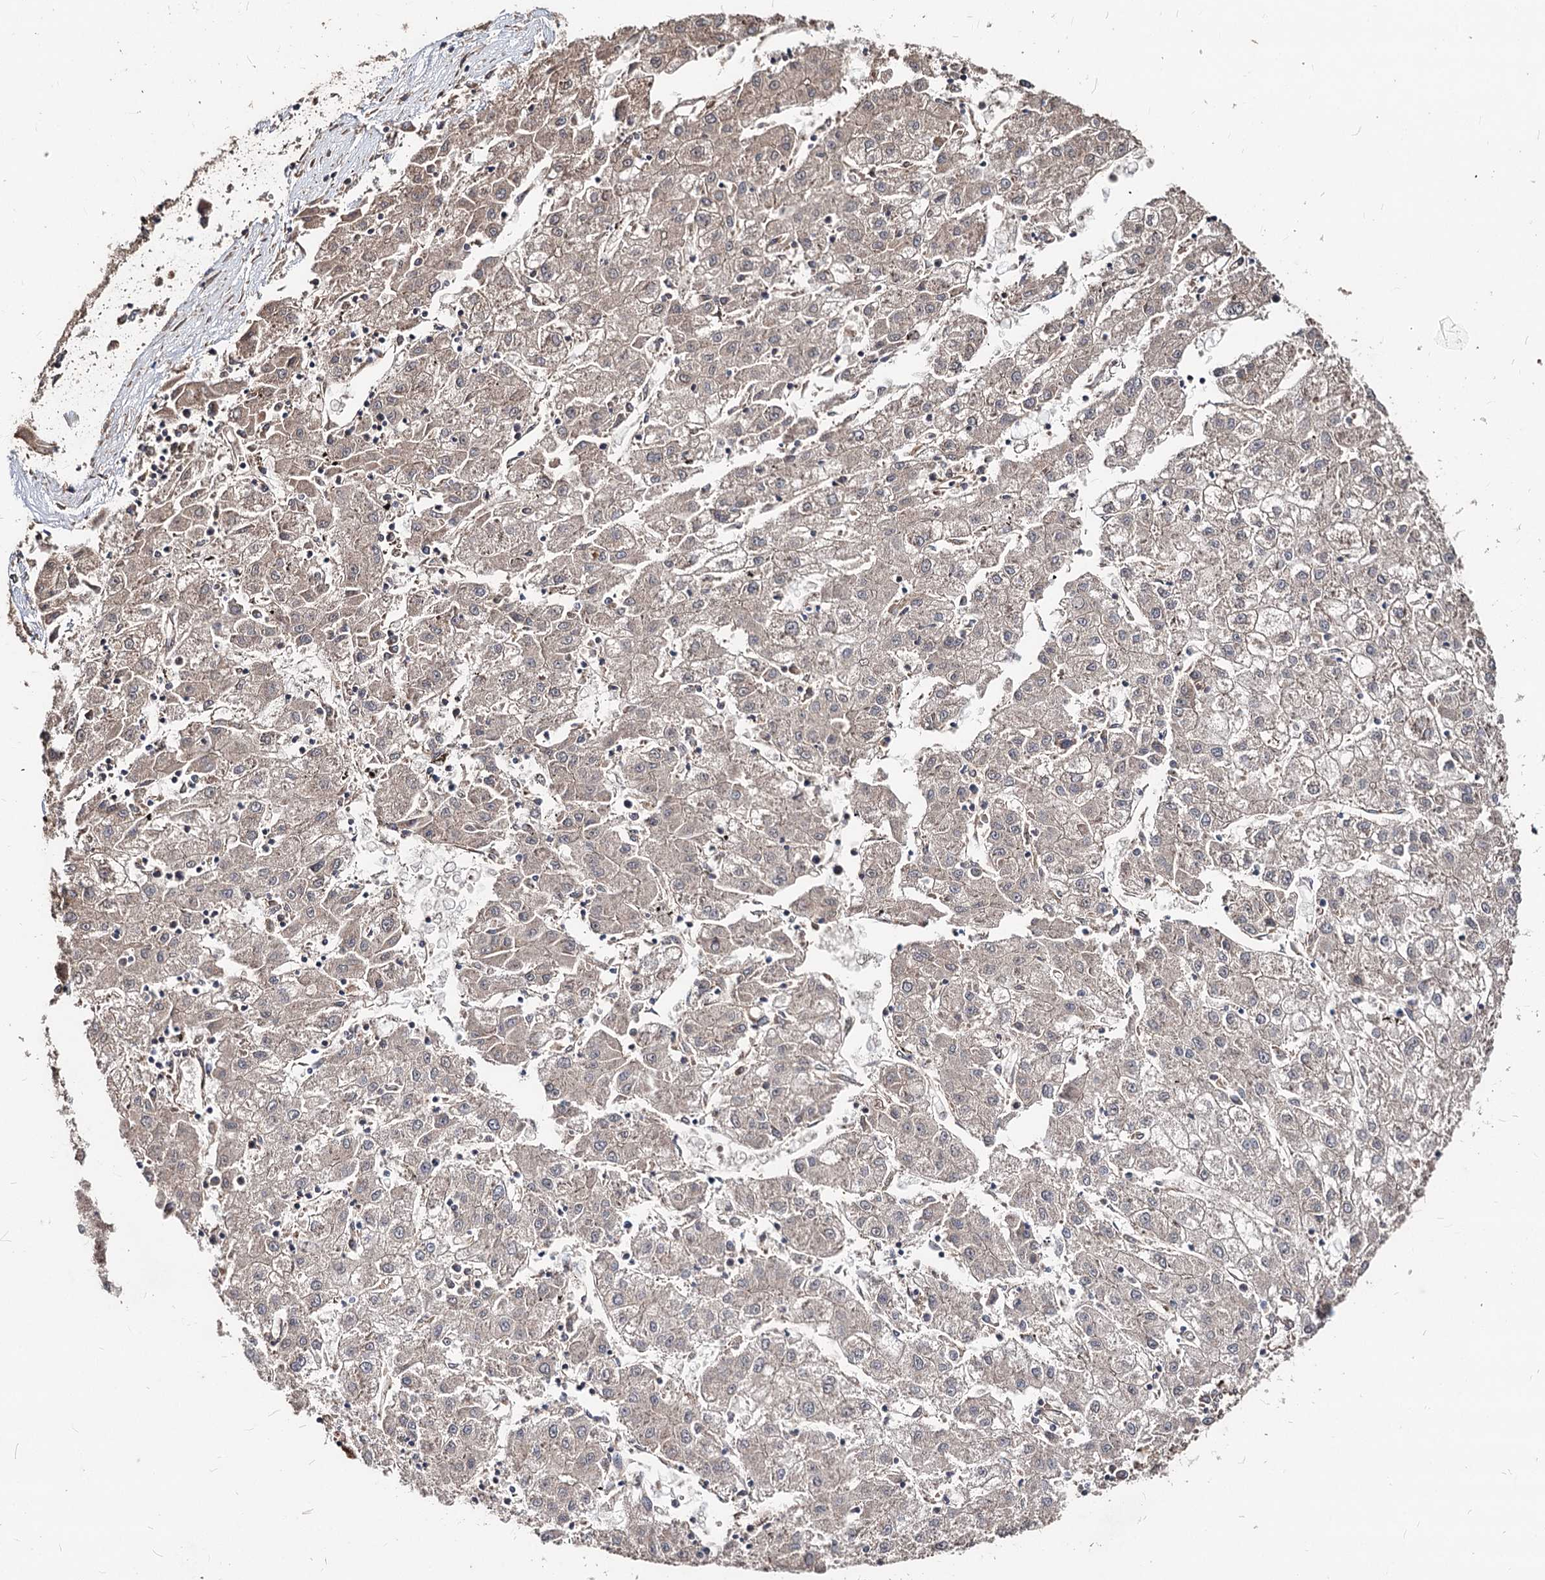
{"staining": {"intensity": "negative", "quantity": "none", "location": "none"}, "tissue": "liver cancer", "cell_type": "Tumor cells", "image_type": "cancer", "snomed": [{"axis": "morphology", "description": "Carcinoma, Hepatocellular, NOS"}, {"axis": "topography", "description": "Liver"}], "caption": "Photomicrograph shows no protein positivity in tumor cells of hepatocellular carcinoma (liver) tissue.", "gene": "SPART", "patient": {"sex": "male", "age": 72}}